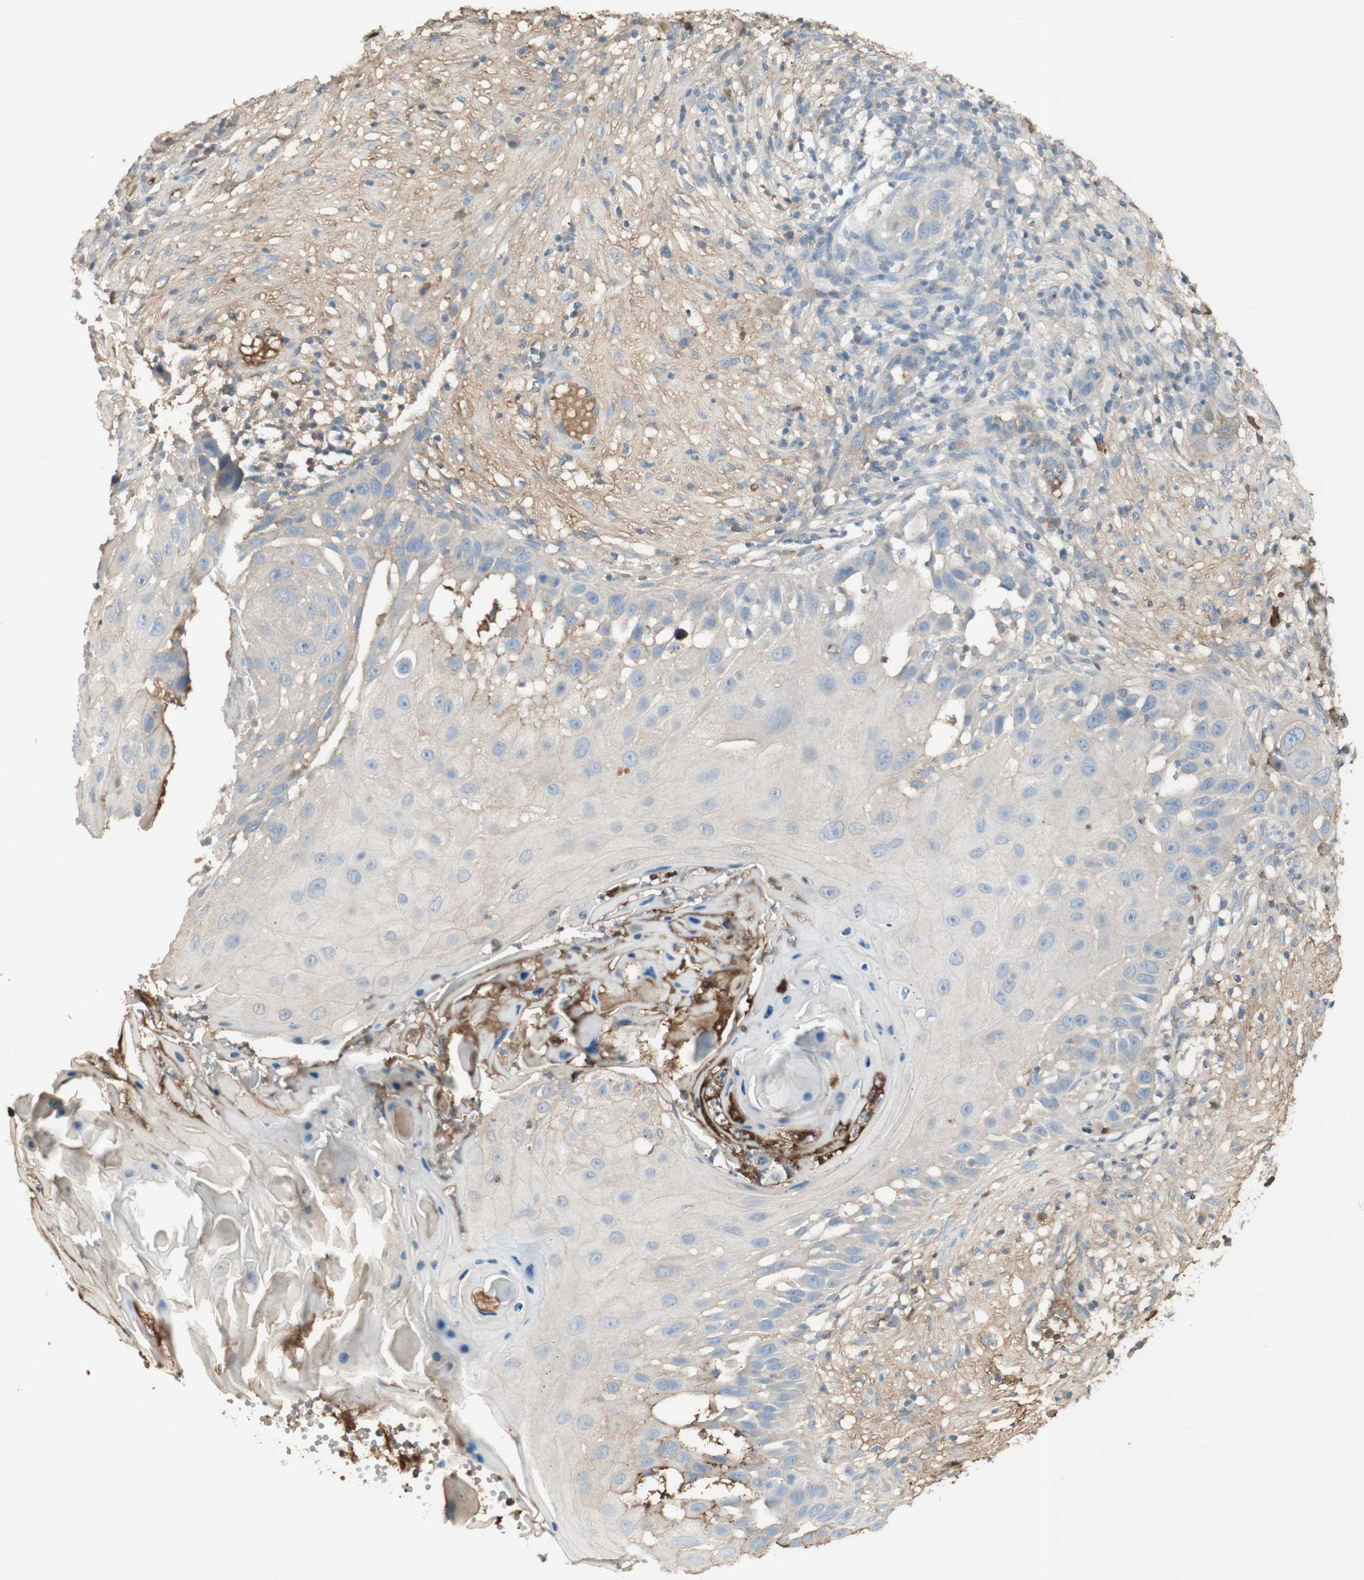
{"staining": {"intensity": "negative", "quantity": "none", "location": "none"}, "tissue": "skin cancer", "cell_type": "Tumor cells", "image_type": "cancer", "snomed": [{"axis": "morphology", "description": "Squamous cell carcinoma, NOS"}, {"axis": "topography", "description": "Skin"}], "caption": "Skin squamous cell carcinoma was stained to show a protein in brown. There is no significant expression in tumor cells.", "gene": "IFNG", "patient": {"sex": "female", "age": 44}}